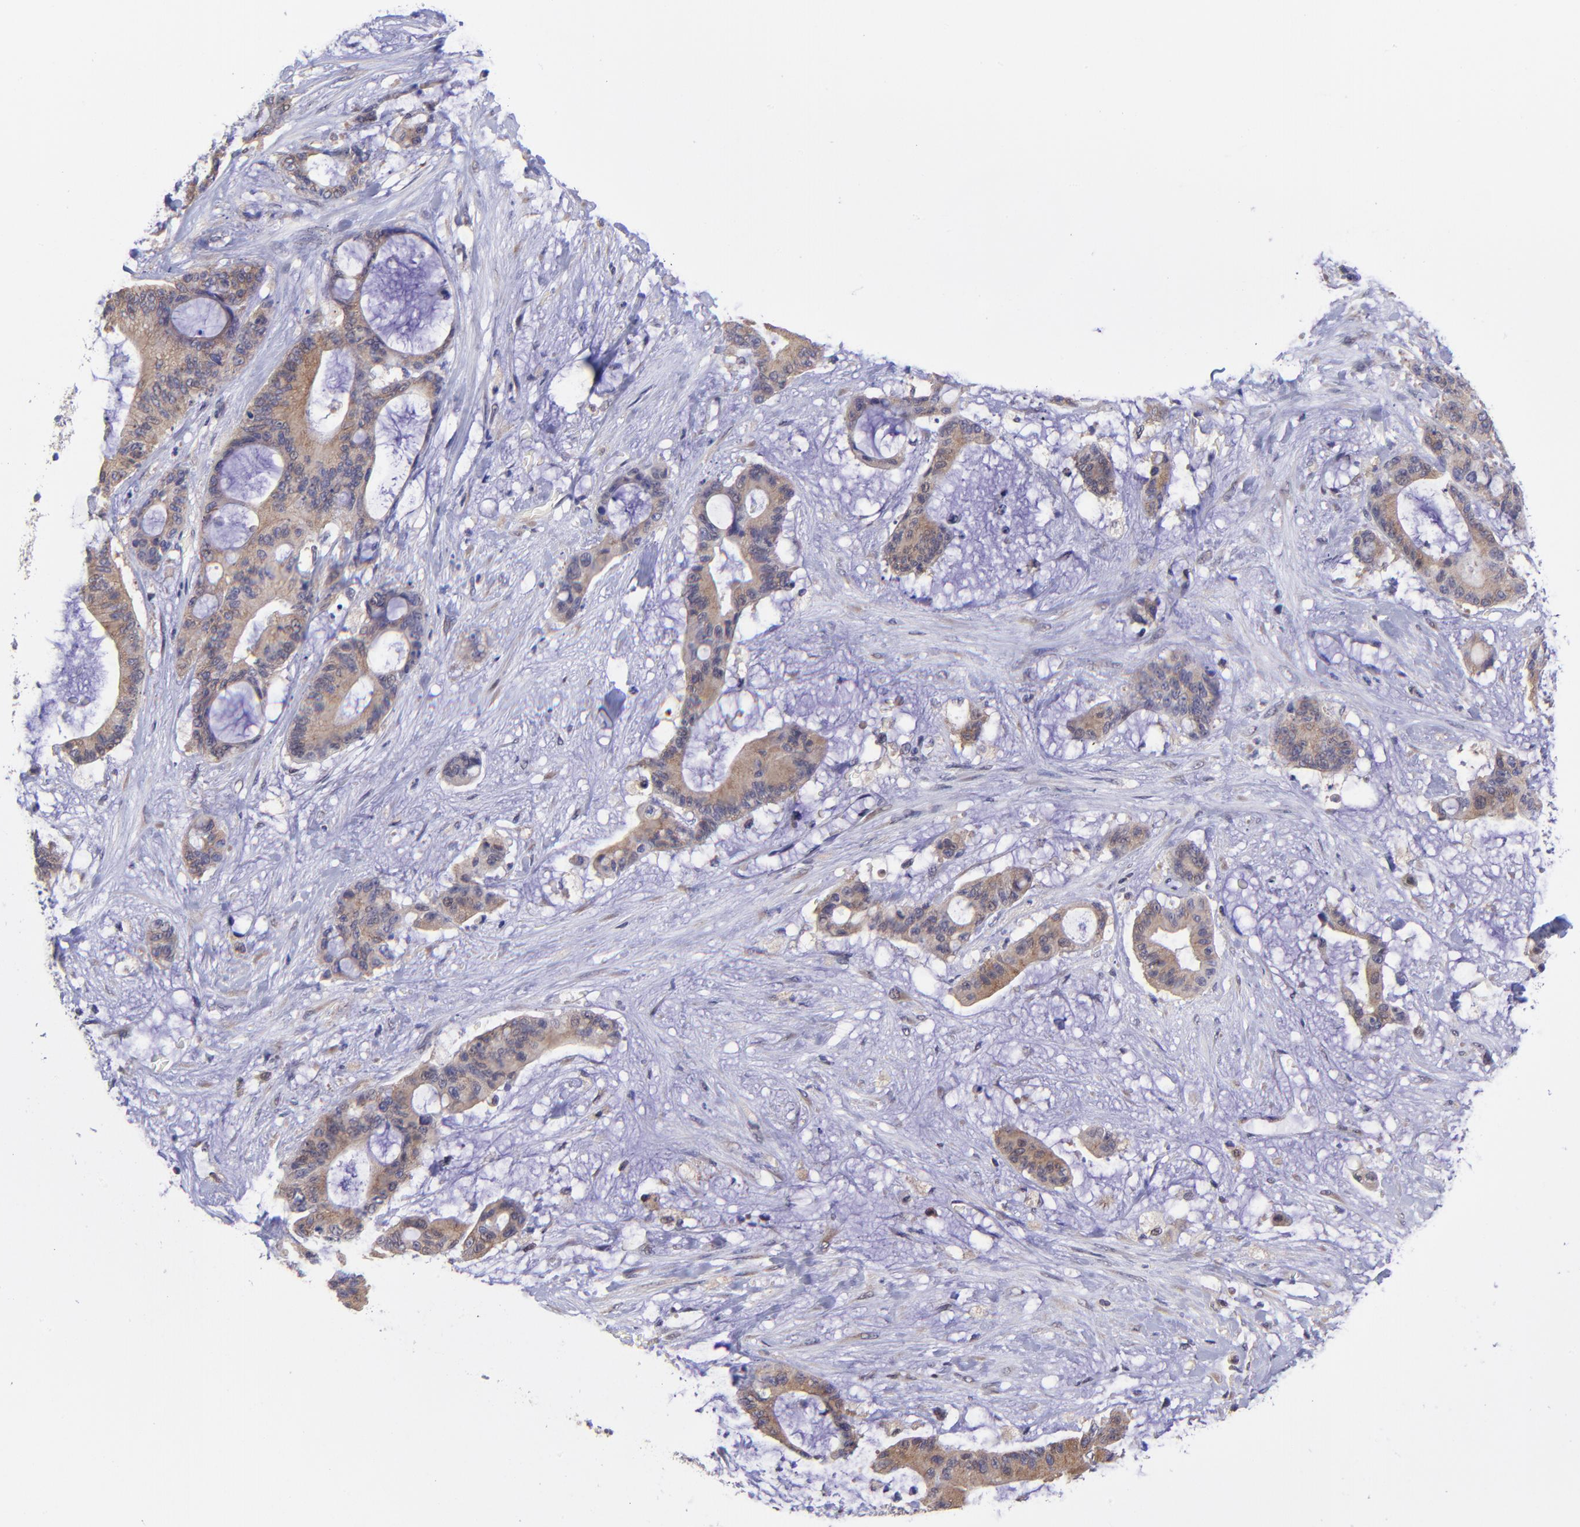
{"staining": {"intensity": "moderate", "quantity": ">75%", "location": "cytoplasmic/membranous"}, "tissue": "liver cancer", "cell_type": "Tumor cells", "image_type": "cancer", "snomed": [{"axis": "morphology", "description": "Cholangiocarcinoma"}, {"axis": "topography", "description": "Liver"}], "caption": "A medium amount of moderate cytoplasmic/membranous positivity is seen in approximately >75% of tumor cells in liver cholangiocarcinoma tissue. (DAB = brown stain, brightfield microscopy at high magnification).", "gene": "NSF", "patient": {"sex": "female", "age": 73}}